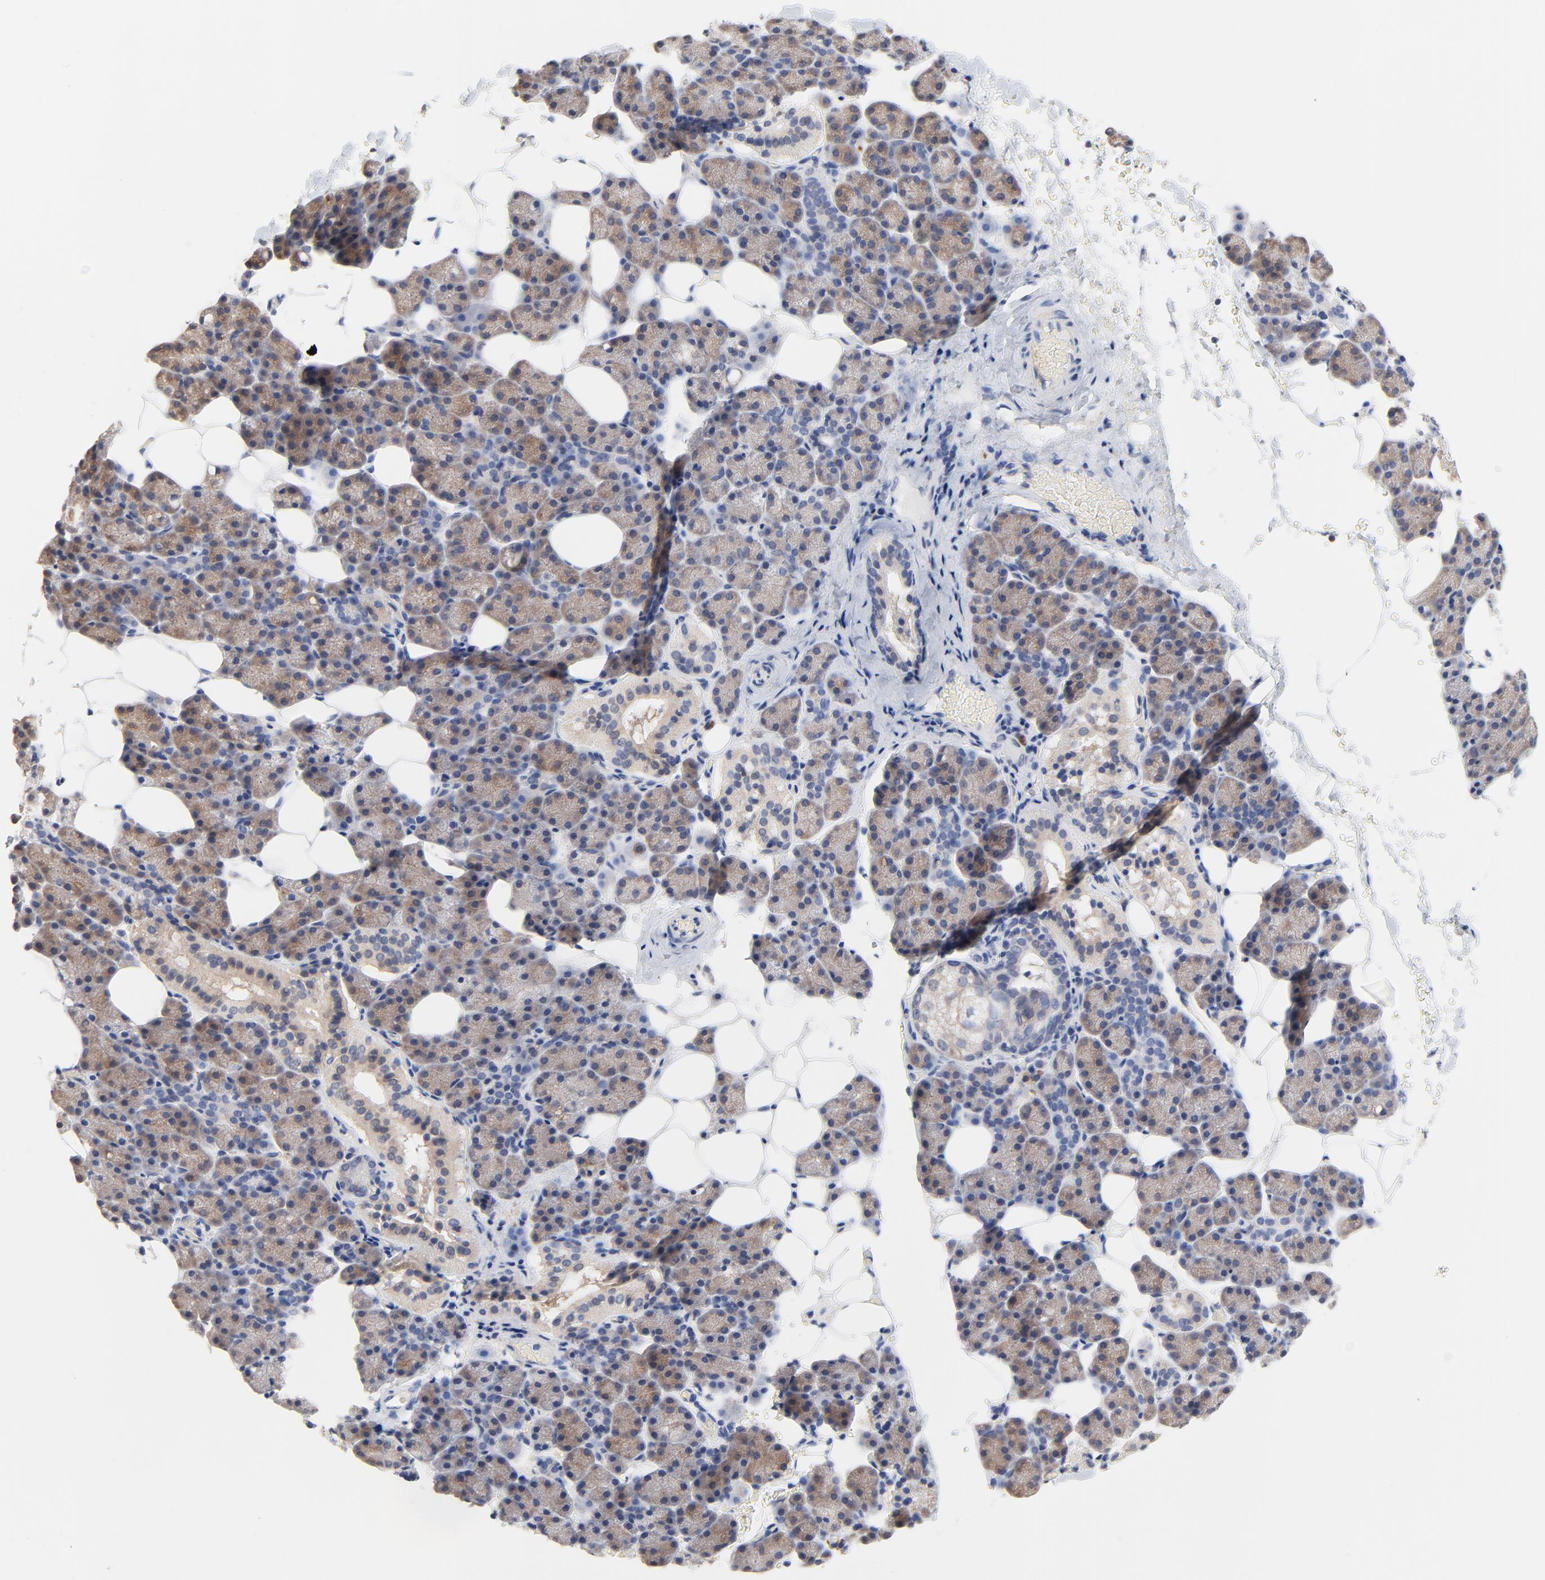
{"staining": {"intensity": "moderate", "quantity": ">75%", "location": "cytoplasmic/membranous"}, "tissue": "salivary gland", "cell_type": "Glandular cells", "image_type": "normal", "snomed": [{"axis": "morphology", "description": "Normal tissue, NOS"}, {"axis": "topography", "description": "Lymph node"}, {"axis": "topography", "description": "Salivary gland"}], "caption": "Salivary gland stained for a protein (brown) exhibits moderate cytoplasmic/membranous positive positivity in approximately >75% of glandular cells.", "gene": "FBXL5", "patient": {"sex": "male", "age": 8}}